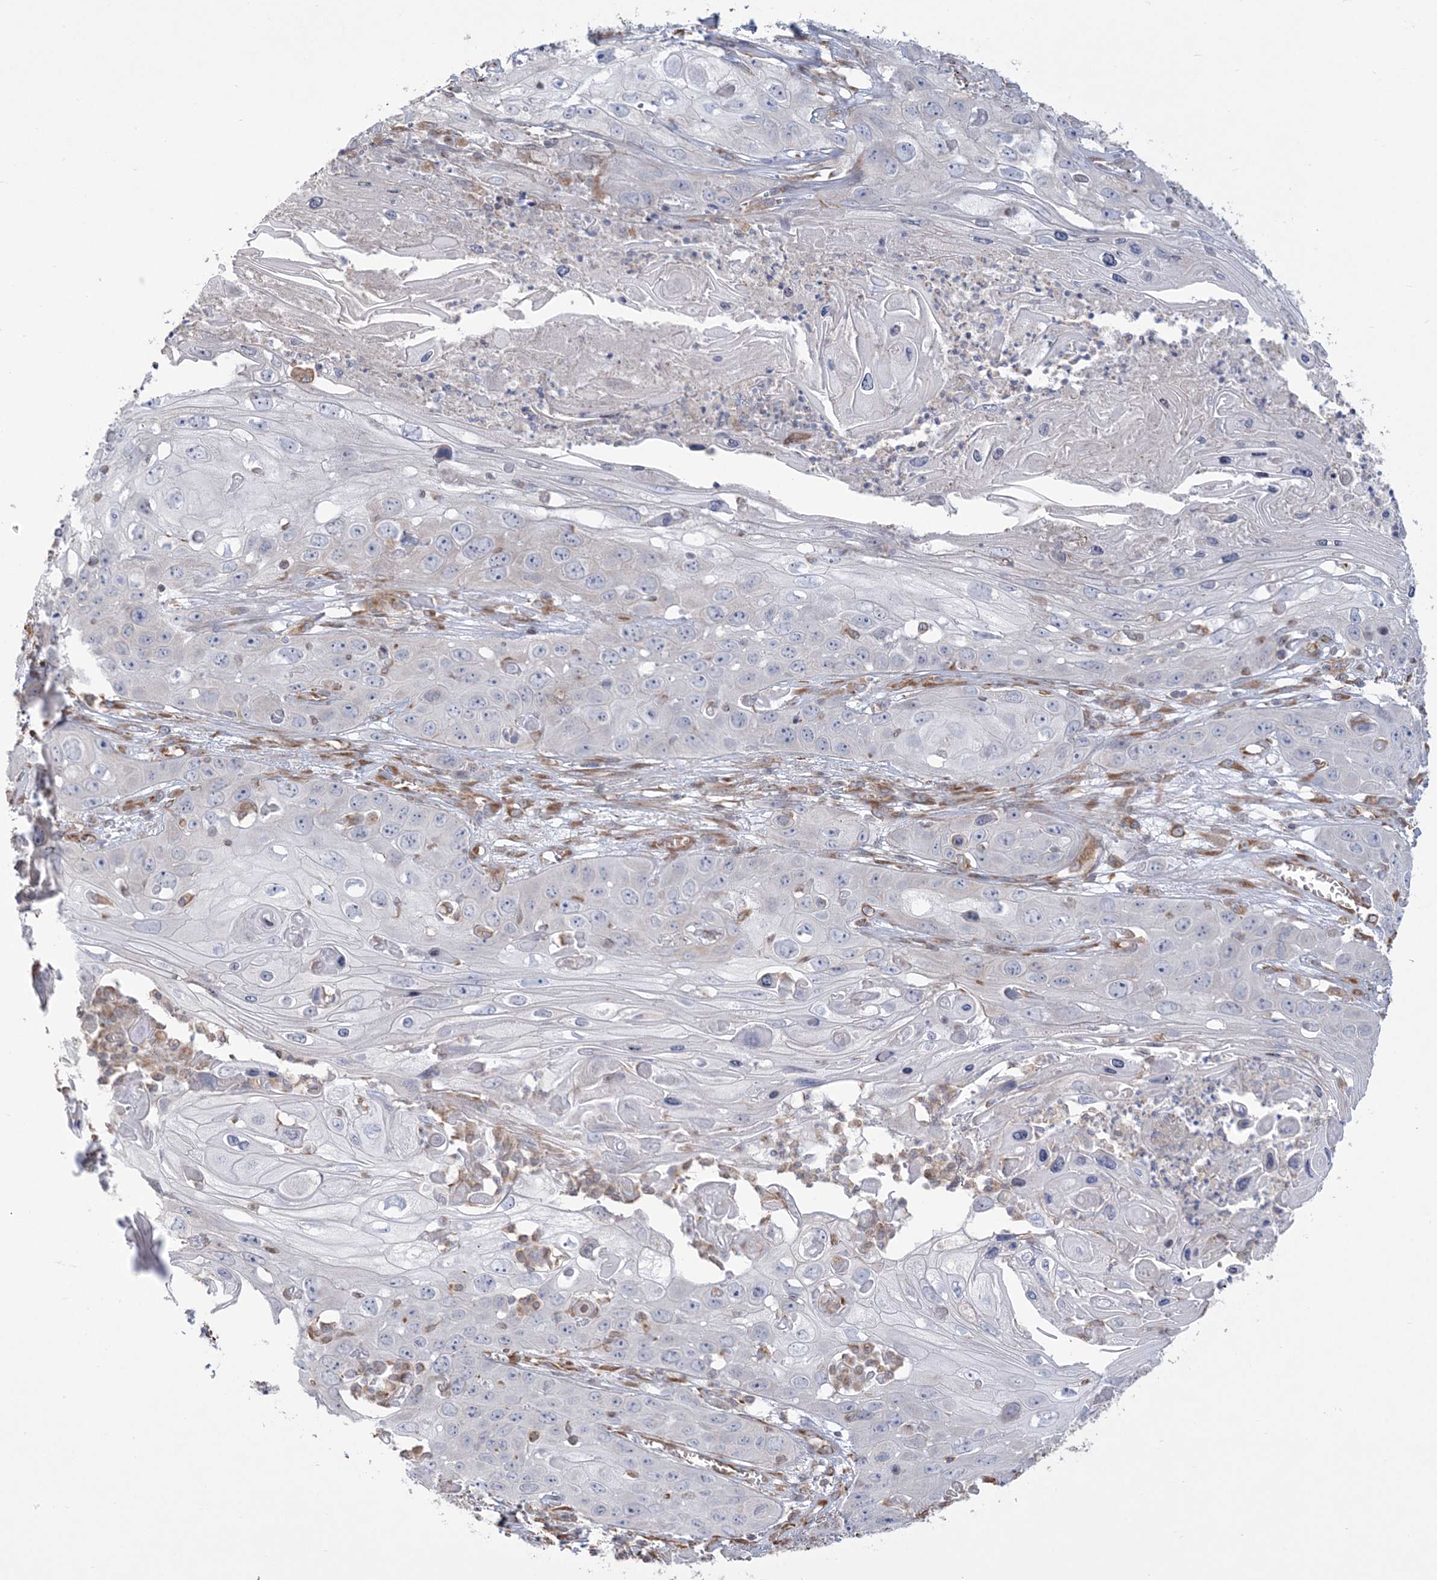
{"staining": {"intensity": "negative", "quantity": "none", "location": "none"}, "tissue": "skin cancer", "cell_type": "Tumor cells", "image_type": "cancer", "snomed": [{"axis": "morphology", "description": "Squamous cell carcinoma, NOS"}, {"axis": "topography", "description": "Skin"}], "caption": "High magnification brightfield microscopy of squamous cell carcinoma (skin) stained with DAB (3,3'-diaminobenzidine) (brown) and counterstained with hematoxylin (blue): tumor cells show no significant staining.", "gene": "ZNF821", "patient": {"sex": "male", "age": 55}}